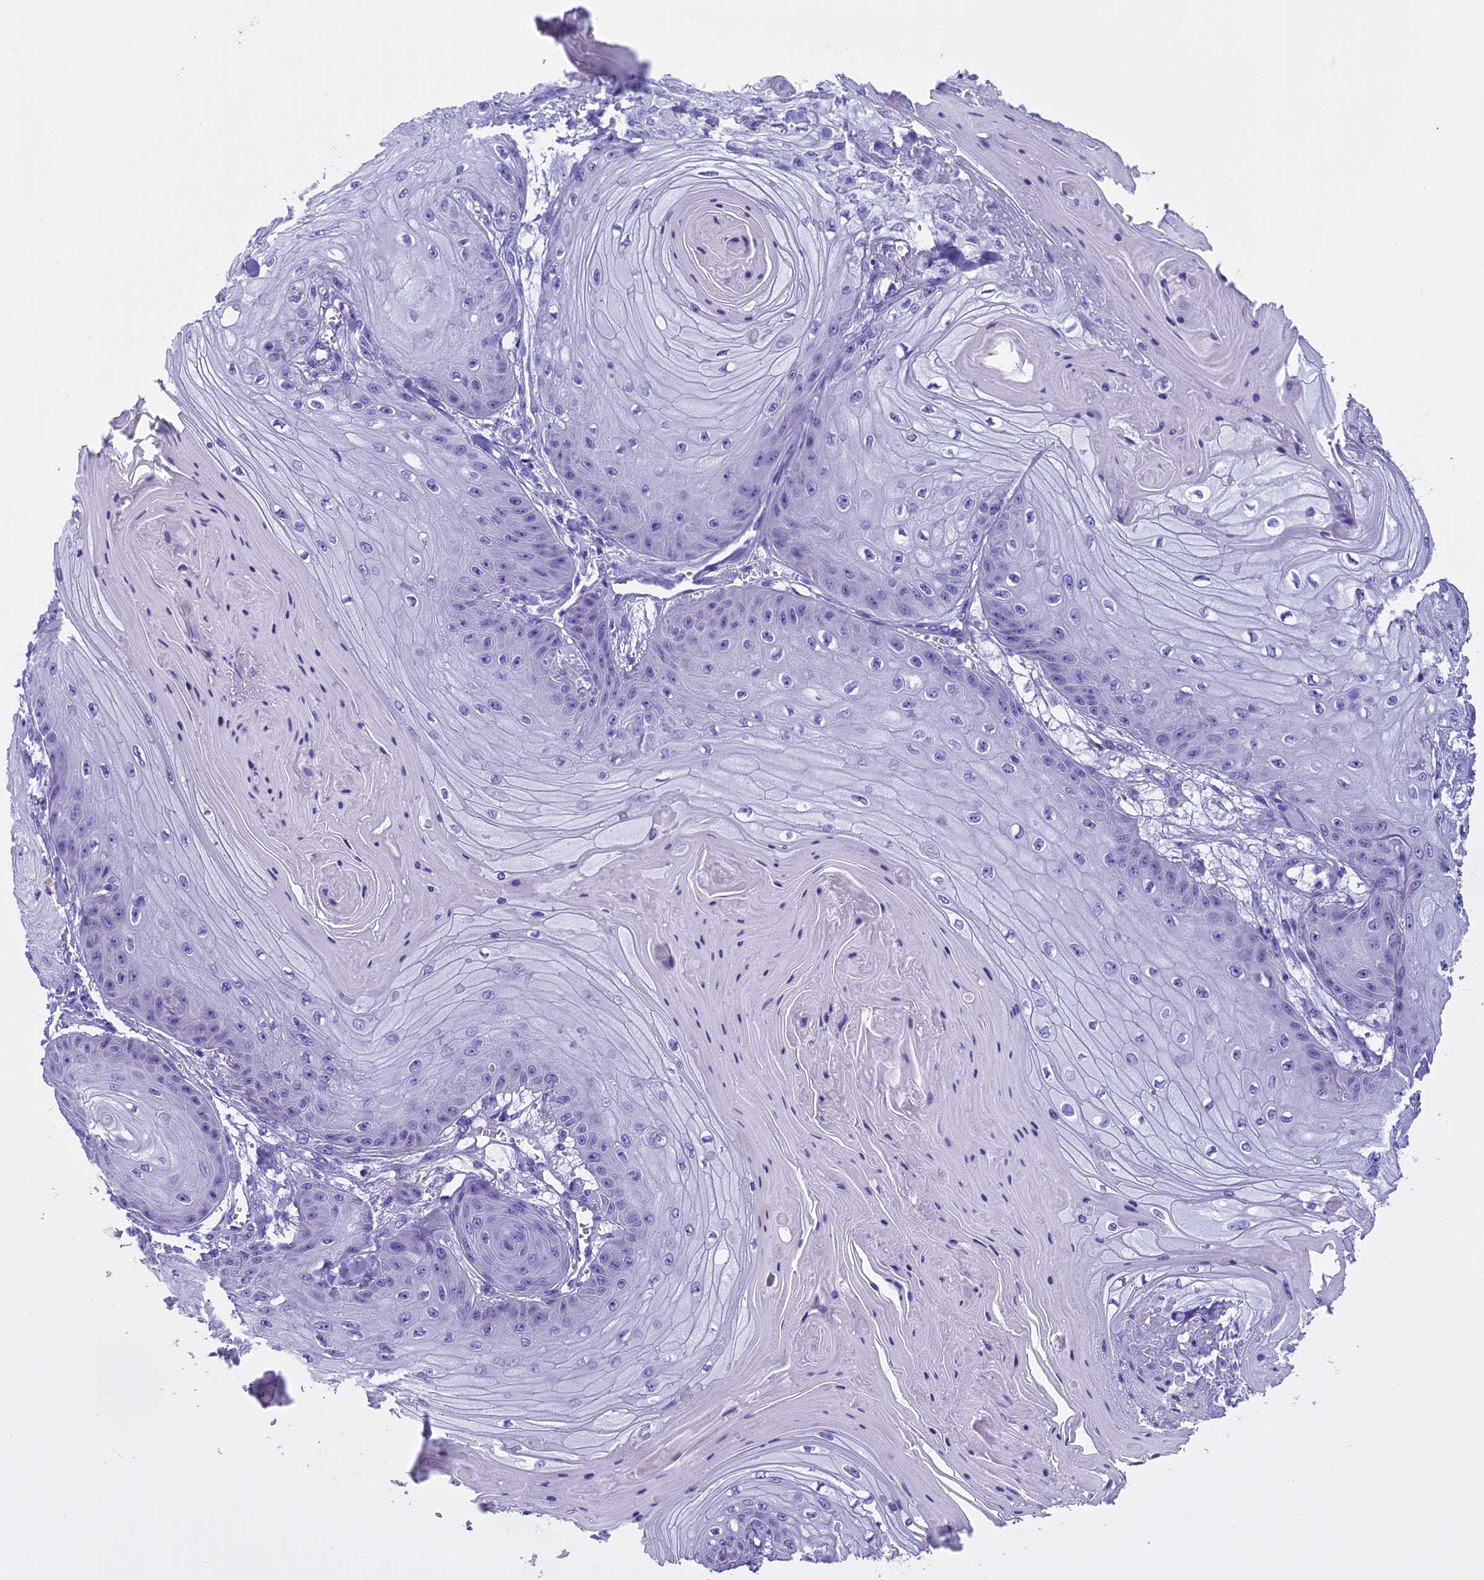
{"staining": {"intensity": "negative", "quantity": "none", "location": "none"}, "tissue": "skin cancer", "cell_type": "Tumor cells", "image_type": "cancer", "snomed": [{"axis": "morphology", "description": "Squamous cell carcinoma, NOS"}, {"axis": "topography", "description": "Skin"}], "caption": "There is no significant positivity in tumor cells of skin cancer.", "gene": "KCTD14", "patient": {"sex": "male", "age": 74}}